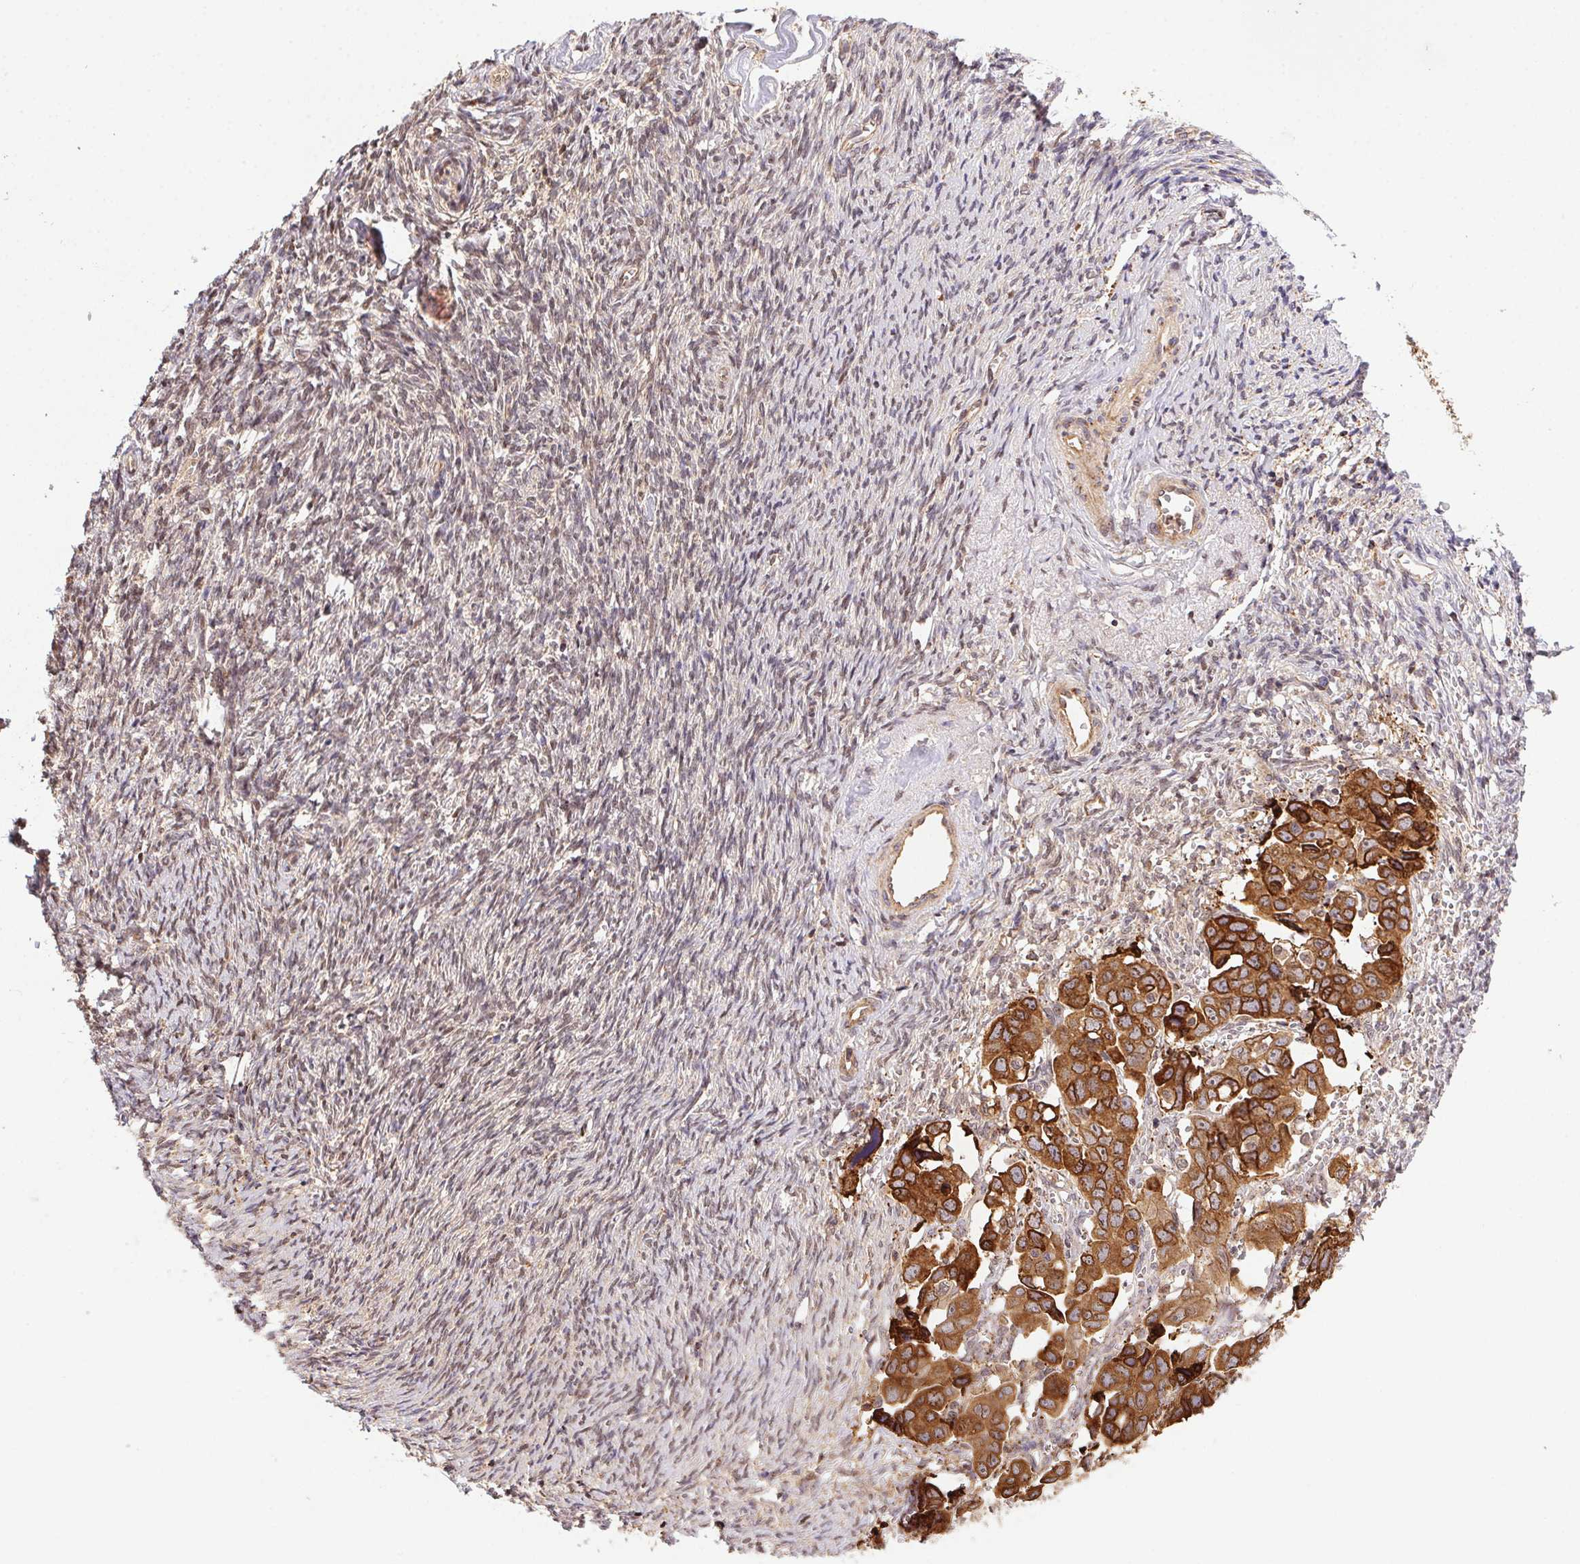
{"staining": {"intensity": "strong", "quantity": ">75%", "location": "cytoplasmic/membranous"}, "tissue": "colorectal cancer", "cell_type": "Tumor cells", "image_type": "cancer", "snomed": [{"axis": "morphology", "description": "Adenocarcinoma, NOS"}, {"axis": "topography", "description": "Colon"}], "caption": "Colorectal adenocarcinoma was stained to show a protein in brown. There is high levels of strong cytoplasmic/membranous staining in about >75% of tumor cells.", "gene": "MEX3D", "patient": {"sex": "female", "age": 84}}